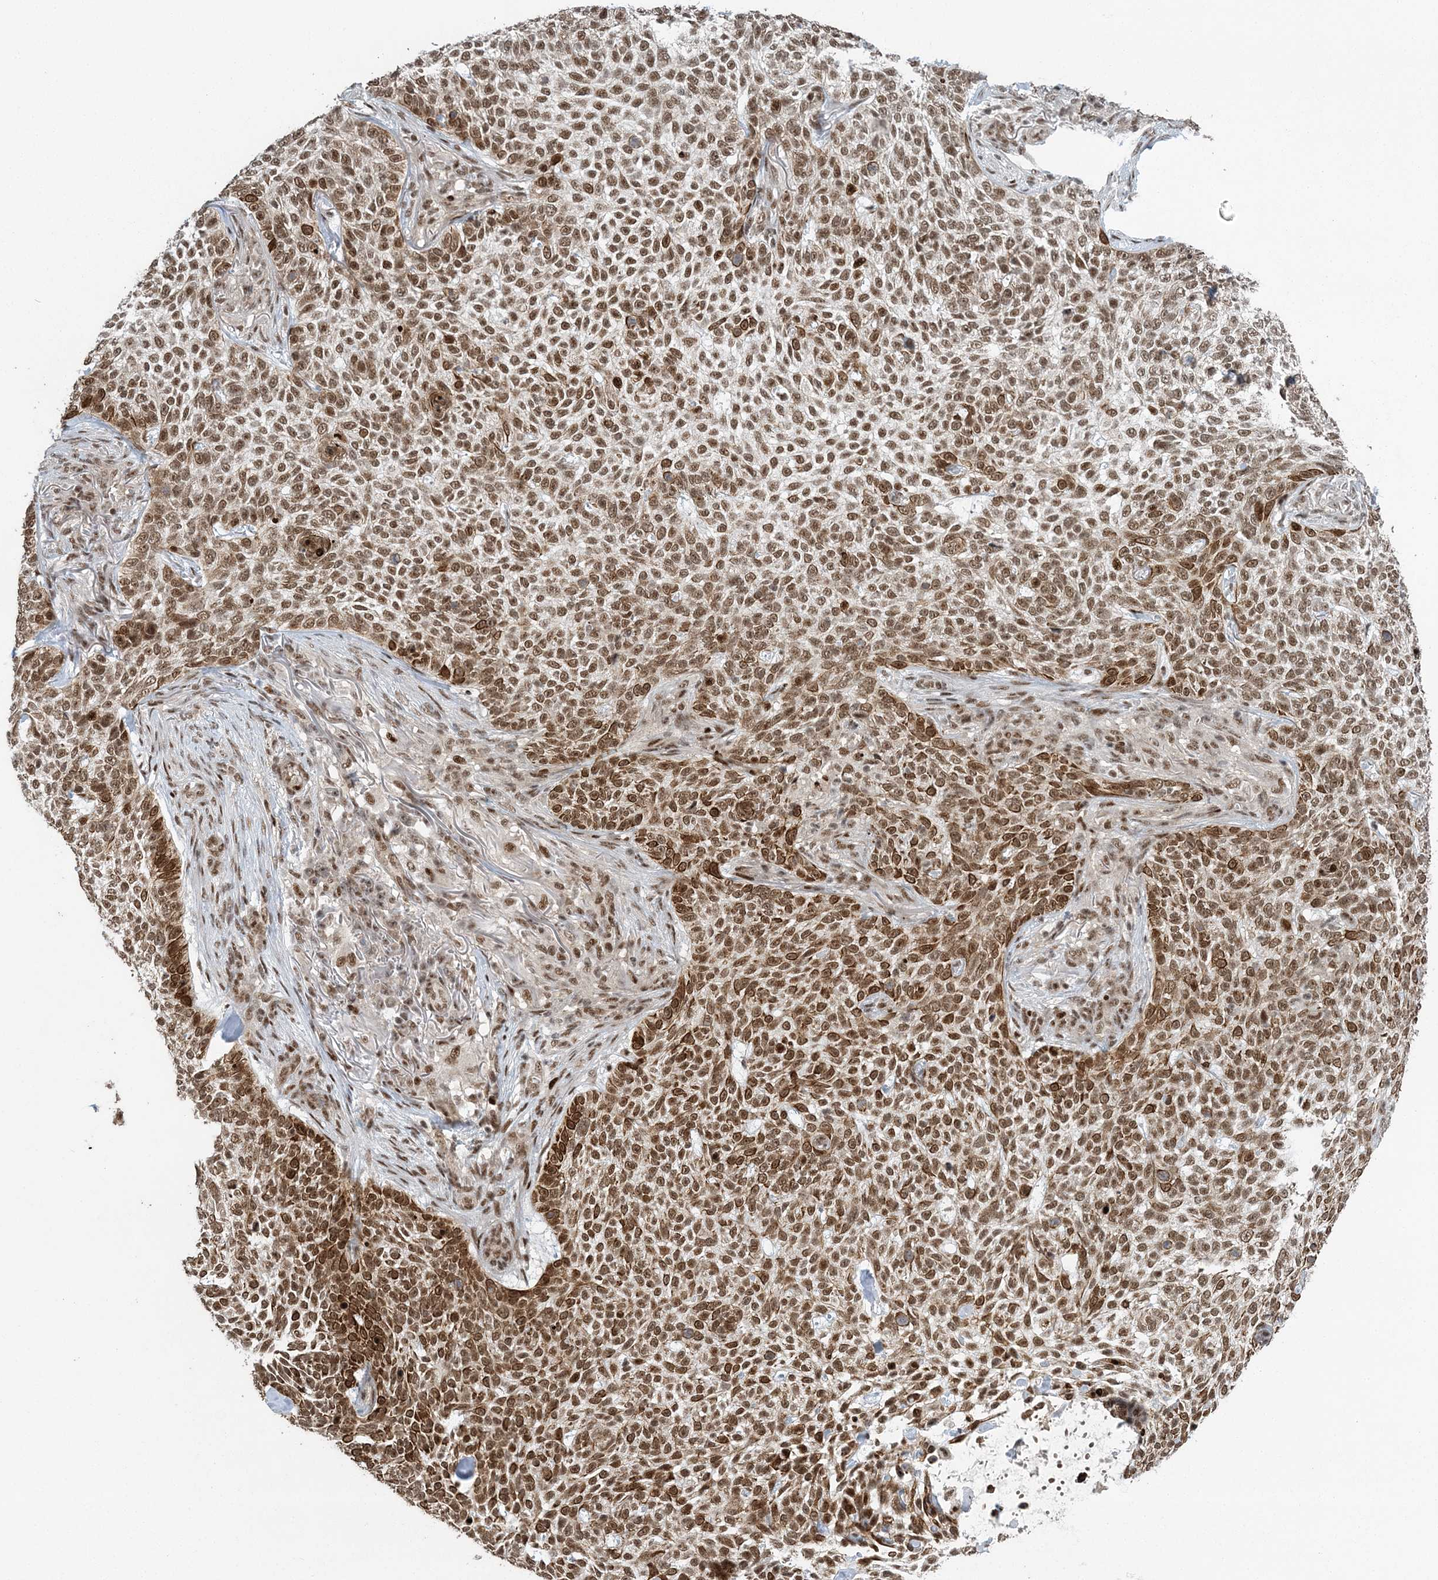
{"staining": {"intensity": "strong", "quantity": ">75%", "location": "cytoplasmic/membranous,nuclear"}, "tissue": "skin cancer", "cell_type": "Tumor cells", "image_type": "cancer", "snomed": [{"axis": "morphology", "description": "Basal cell carcinoma"}, {"axis": "topography", "description": "Skin"}], "caption": "Immunohistochemistry (IHC) image of human basal cell carcinoma (skin) stained for a protein (brown), which exhibits high levels of strong cytoplasmic/membranous and nuclear positivity in approximately >75% of tumor cells.", "gene": "CWC22", "patient": {"sex": "female", "age": 64}}